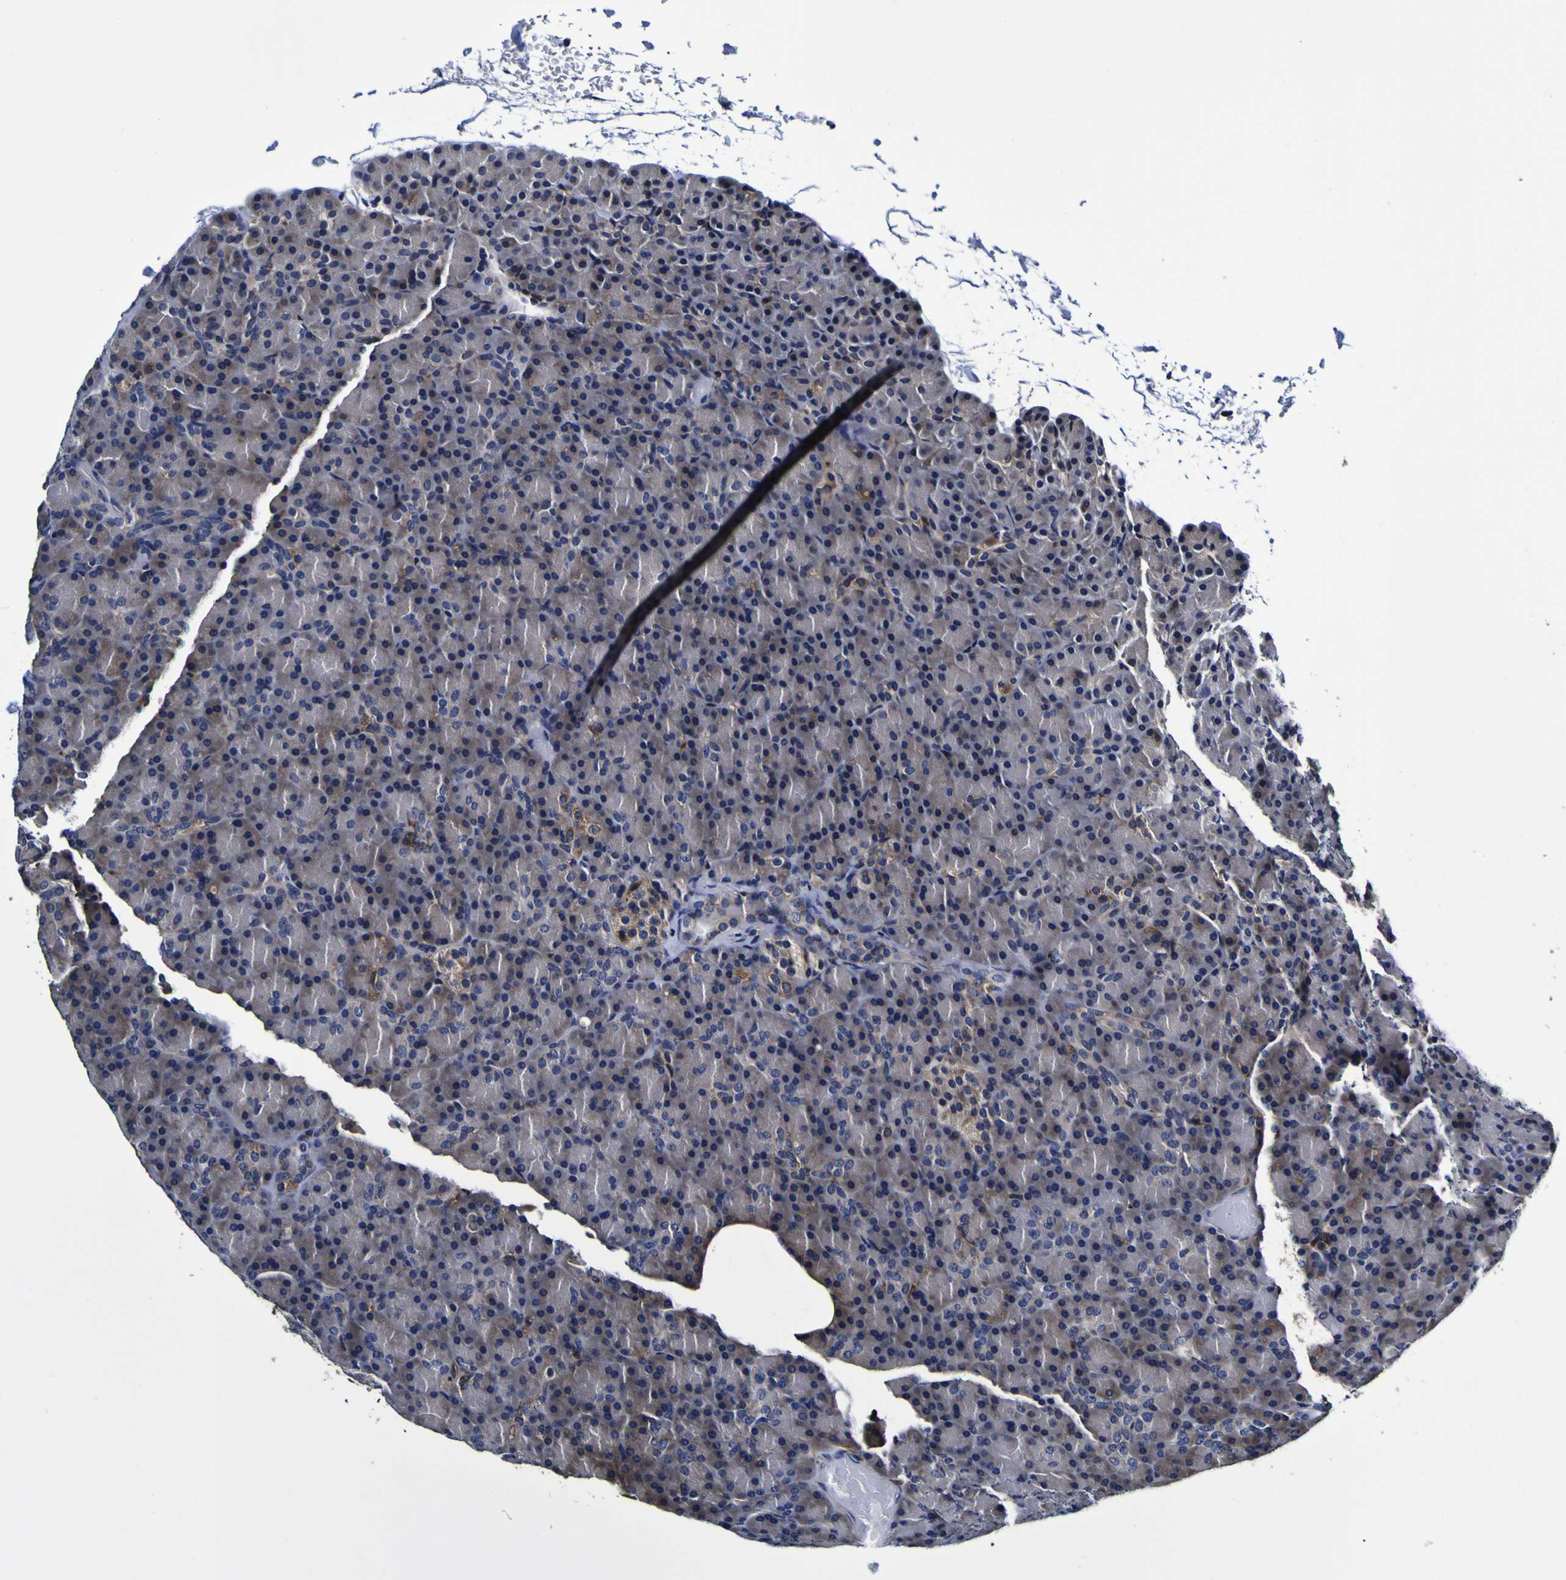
{"staining": {"intensity": "negative", "quantity": "none", "location": "none"}, "tissue": "pancreas", "cell_type": "Exocrine glandular cells", "image_type": "normal", "snomed": [{"axis": "morphology", "description": "Normal tissue, NOS"}, {"axis": "topography", "description": "Pancreas"}], "caption": "Exocrine glandular cells are negative for brown protein staining in unremarkable pancreas. Brightfield microscopy of IHC stained with DAB (3,3'-diaminobenzidine) (brown) and hematoxylin (blue), captured at high magnification.", "gene": "GPX1", "patient": {"sex": "female", "age": 43}}